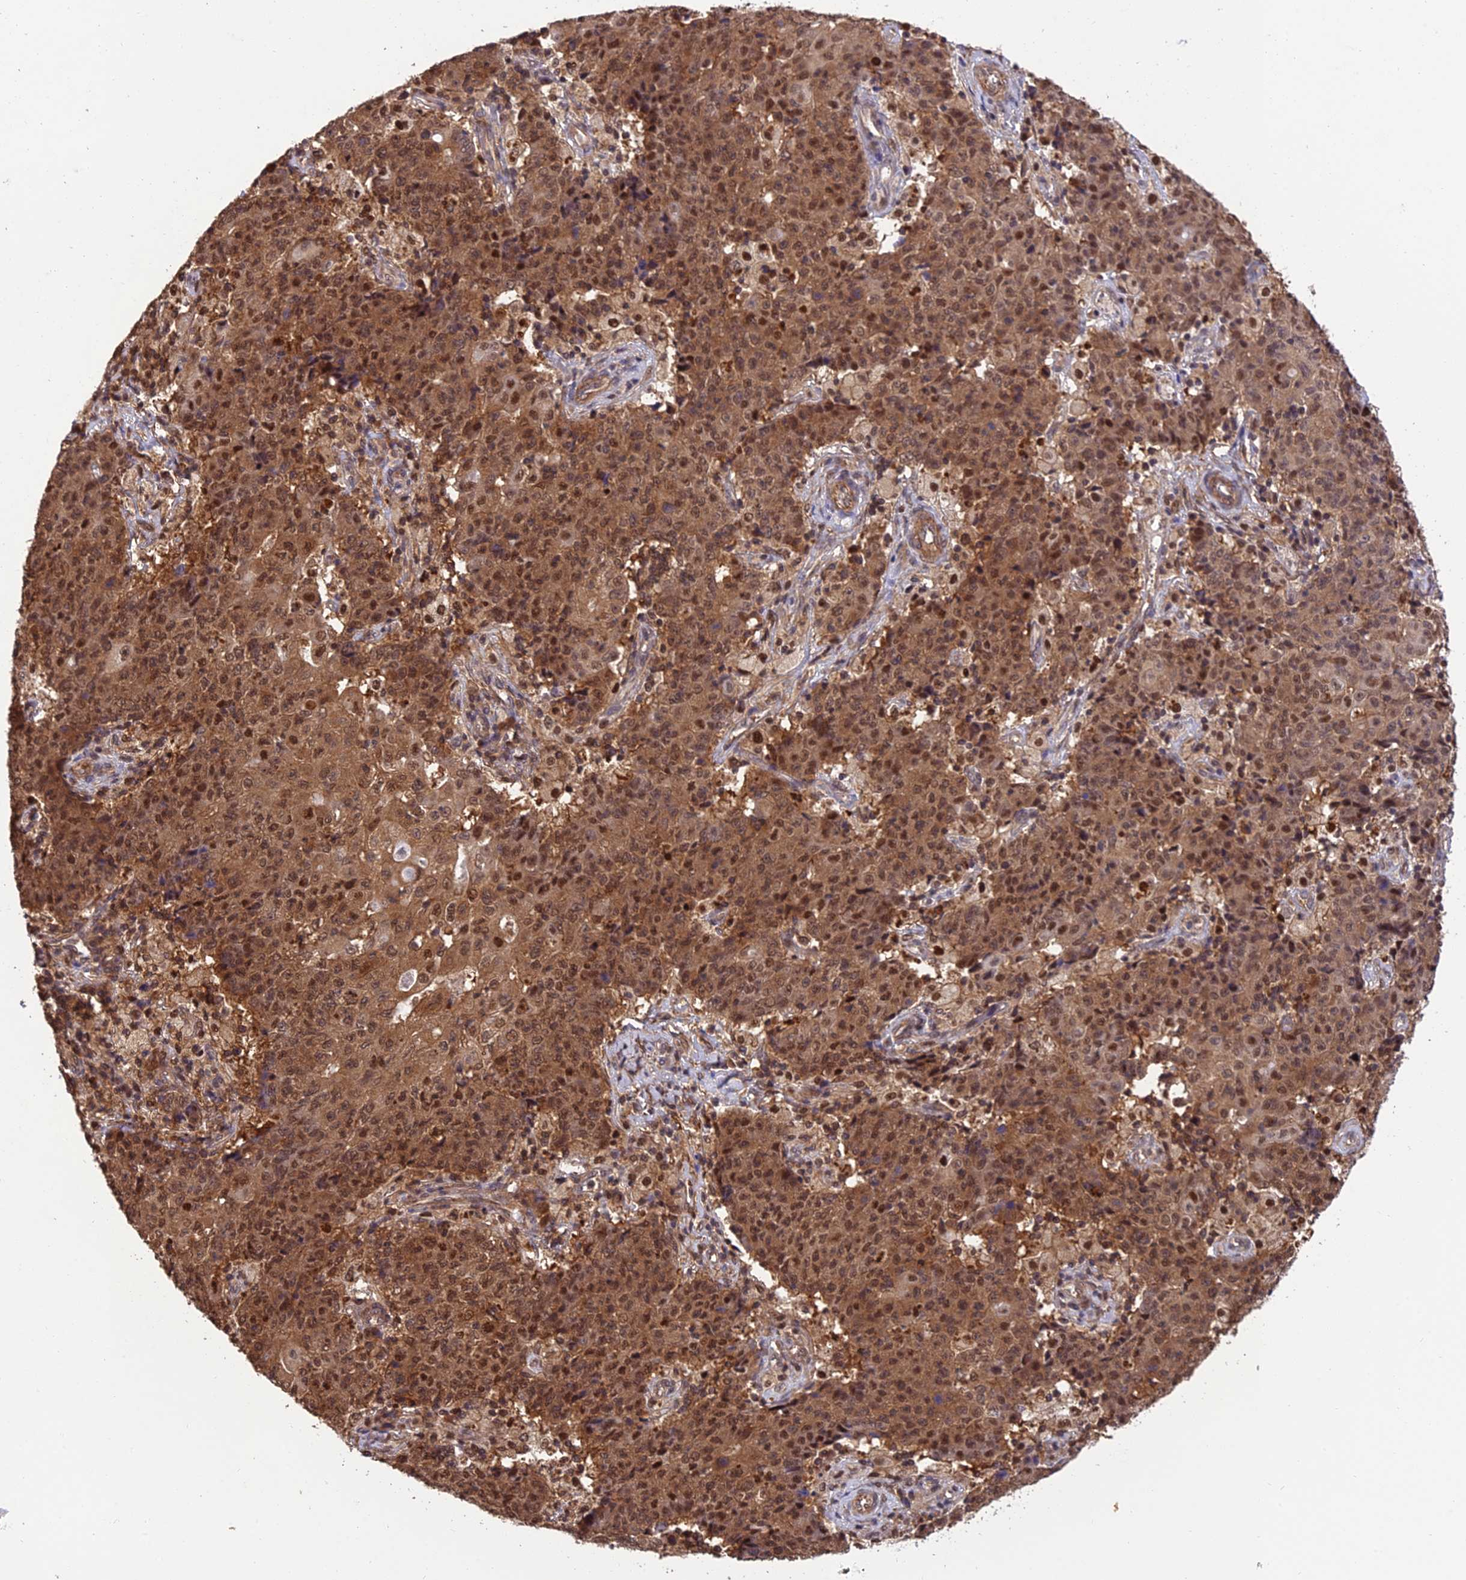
{"staining": {"intensity": "moderate", "quantity": ">75%", "location": "cytoplasmic/membranous,nuclear"}, "tissue": "ovarian cancer", "cell_type": "Tumor cells", "image_type": "cancer", "snomed": [{"axis": "morphology", "description": "Carcinoma, endometroid"}, {"axis": "topography", "description": "Ovary"}], "caption": "Endometroid carcinoma (ovarian) stained with DAB immunohistochemistry reveals medium levels of moderate cytoplasmic/membranous and nuclear positivity in about >75% of tumor cells. (brown staining indicates protein expression, while blue staining denotes nuclei).", "gene": "PSMB3", "patient": {"sex": "female", "age": 42}}